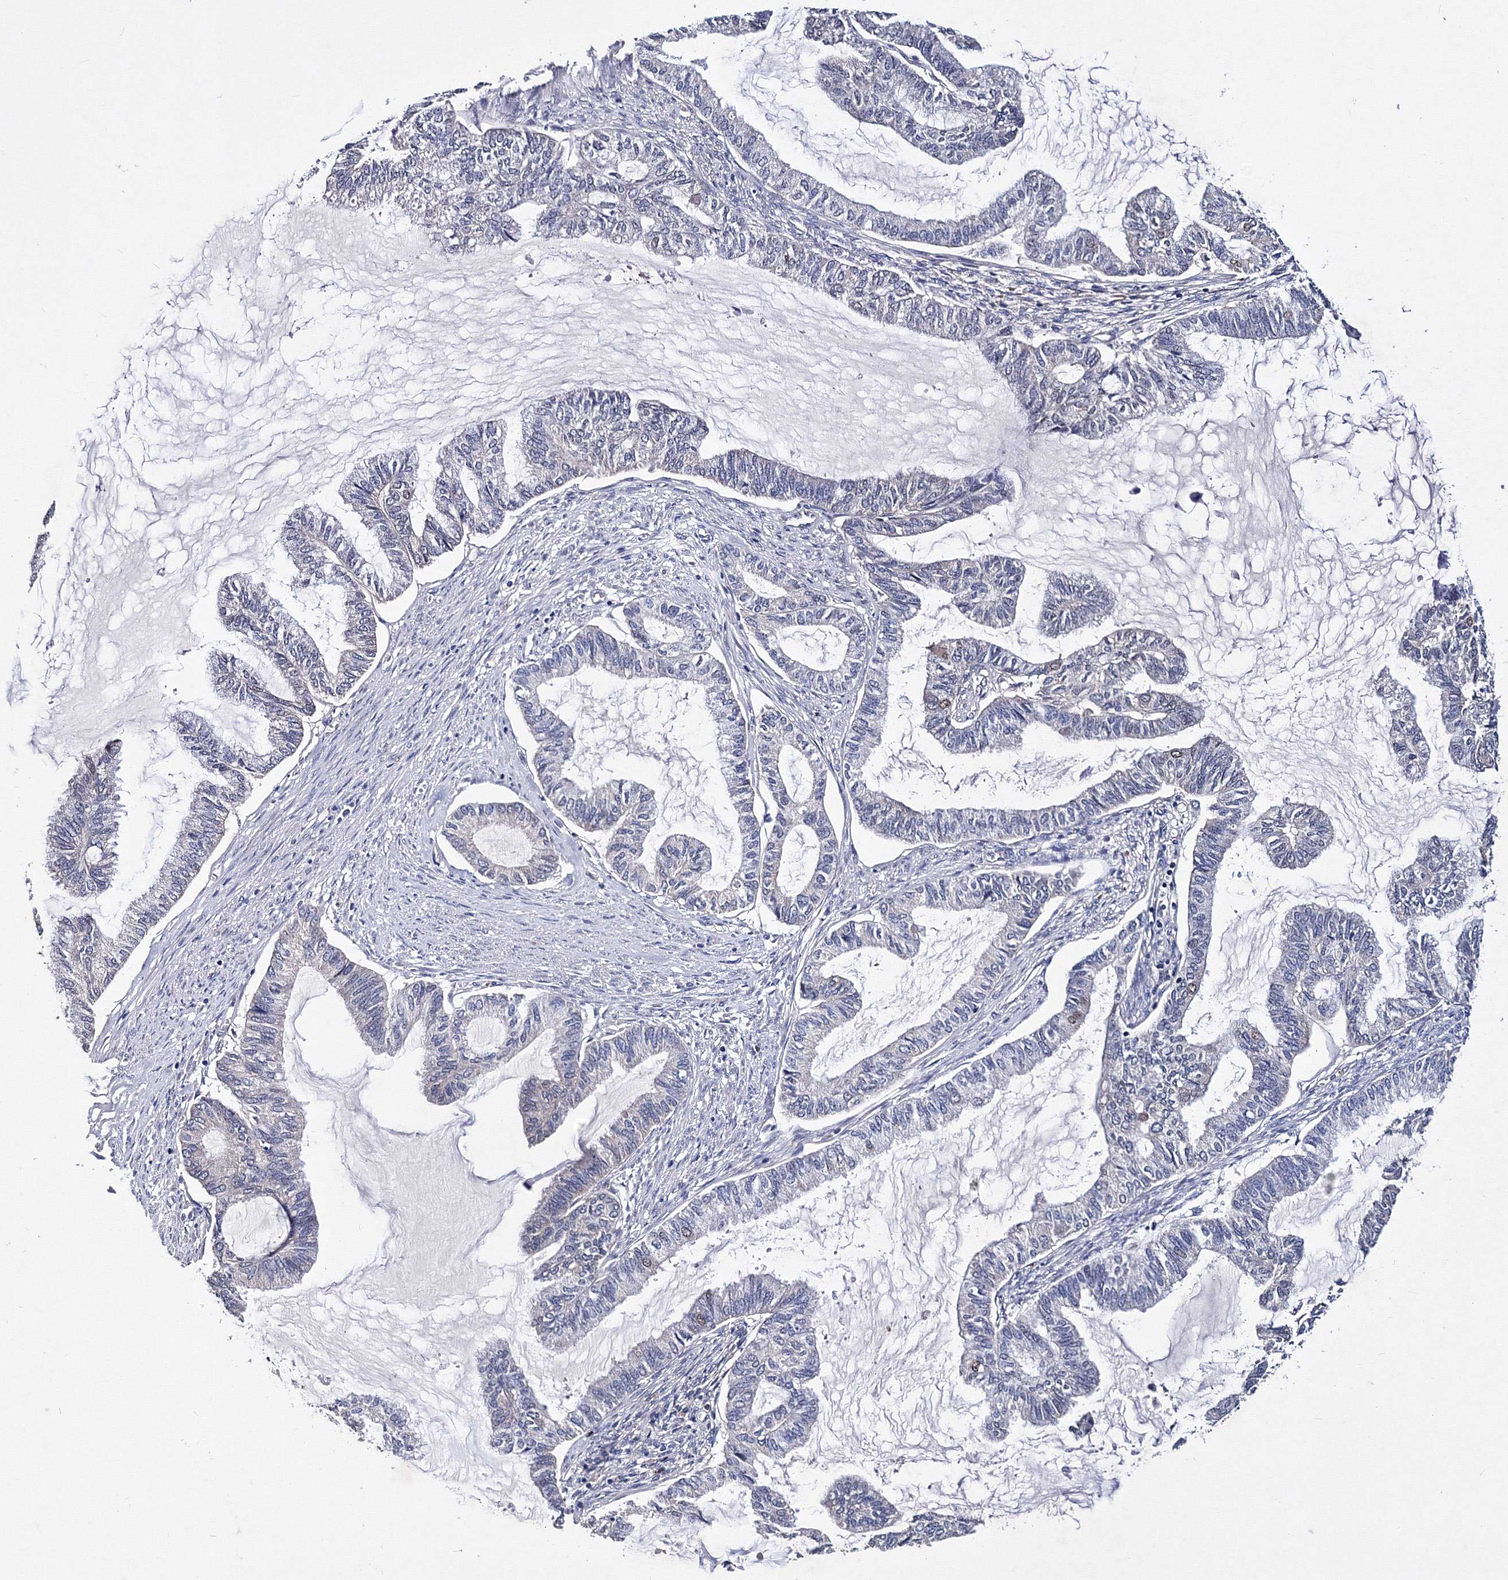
{"staining": {"intensity": "negative", "quantity": "none", "location": "none"}, "tissue": "endometrial cancer", "cell_type": "Tumor cells", "image_type": "cancer", "snomed": [{"axis": "morphology", "description": "Adenocarcinoma, NOS"}, {"axis": "topography", "description": "Endometrium"}], "caption": "Endometrial cancer was stained to show a protein in brown. There is no significant positivity in tumor cells.", "gene": "PHYKPL", "patient": {"sex": "female", "age": 86}}